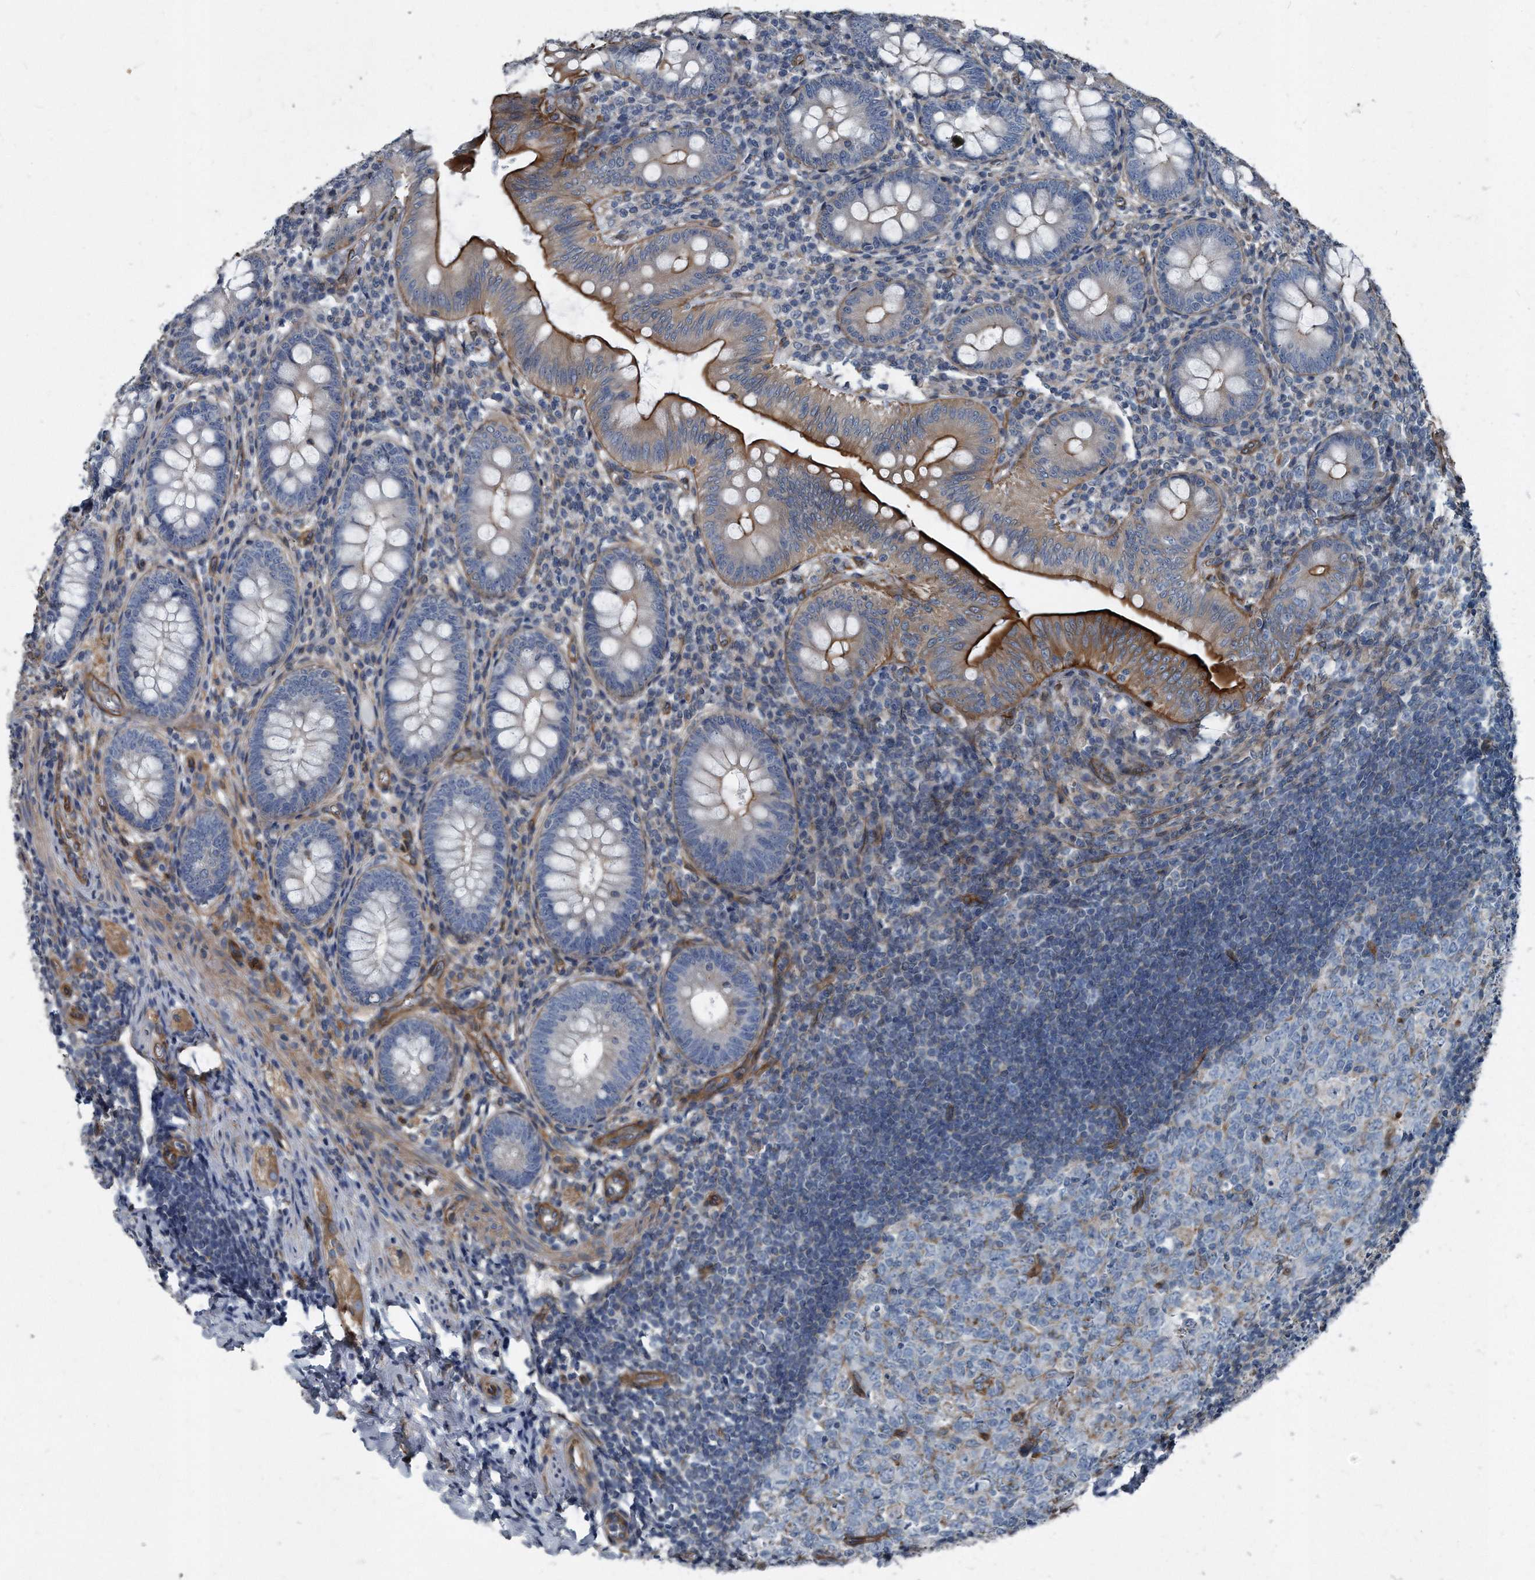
{"staining": {"intensity": "strong", "quantity": "<25%", "location": "cytoplasmic/membranous"}, "tissue": "appendix", "cell_type": "Glandular cells", "image_type": "normal", "snomed": [{"axis": "morphology", "description": "Normal tissue, NOS"}, {"axis": "topography", "description": "Appendix"}], "caption": "Protein staining by immunohistochemistry shows strong cytoplasmic/membranous staining in approximately <25% of glandular cells in benign appendix. Immunohistochemistry (ihc) stains the protein in brown and the nuclei are stained blue.", "gene": "PLEC", "patient": {"sex": "male", "age": 14}}